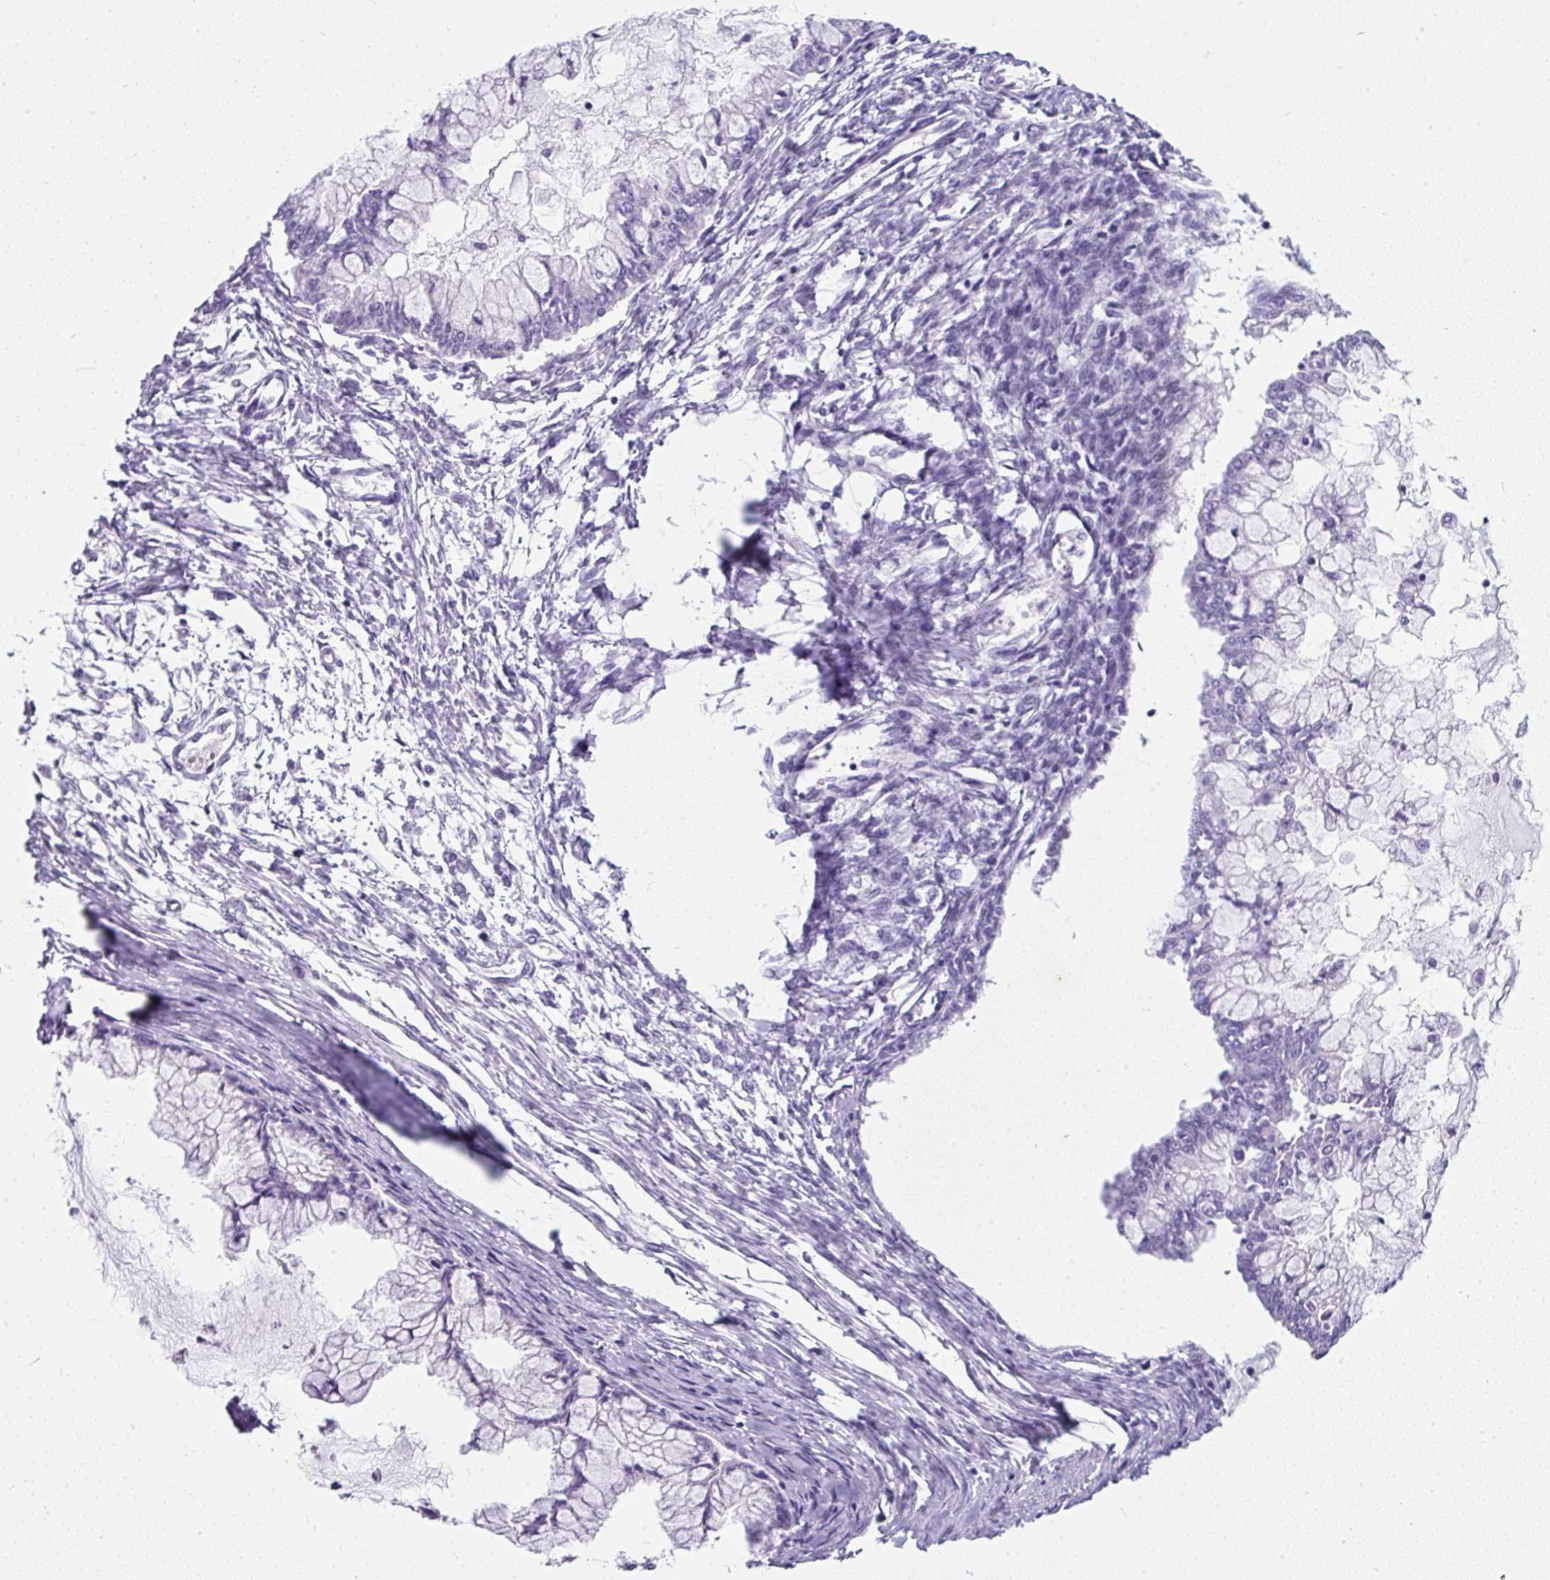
{"staining": {"intensity": "negative", "quantity": "none", "location": "none"}, "tissue": "ovarian cancer", "cell_type": "Tumor cells", "image_type": "cancer", "snomed": [{"axis": "morphology", "description": "Cystadenocarcinoma, mucinous, NOS"}, {"axis": "topography", "description": "Ovary"}], "caption": "Human ovarian mucinous cystadenocarcinoma stained for a protein using immunohistochemistry (IHC) exhibits no staining in tumor cells.", "gene": "PLCXD2", "patient": {"sex": "female", "age": 34}}